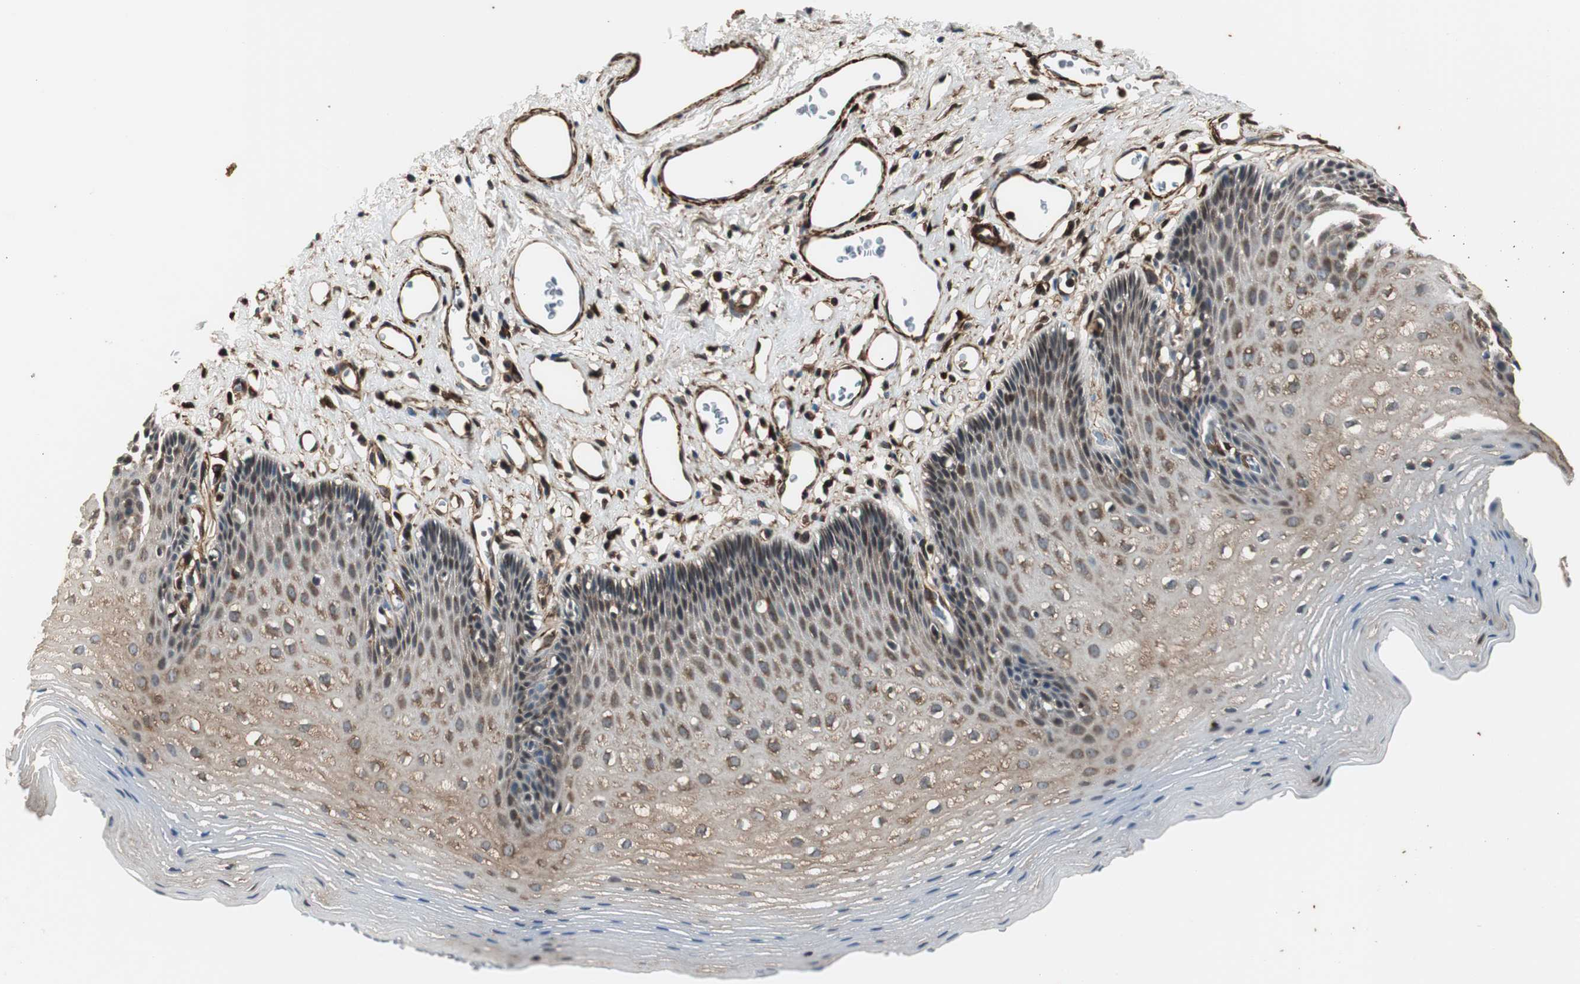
{"staining": {"intensity": "moderate", "quantity": ">75%", "location": "cytoplasmic/membranous"}, "tissue": "esophagus", "cell_type": "Squamous epithelial cells", "image_type": "normal", "snomed": [{"axis": "morphology", "description": "Normal tissue, NOS"}, {"axis": "topography", "description": "Esophagus"}], "caption": "Protein staining of normal esophagus demonstrates moderate cytoplasmic/membranous positivity in approximately >75% of squamous epithelial cells. The staining was performed using DAB, with brown indicating positive protein expression. Nuclei are stained blue with hematoxylin.", "gene": "PTPN11", "patient": {"sex": "female", "age": 70}}